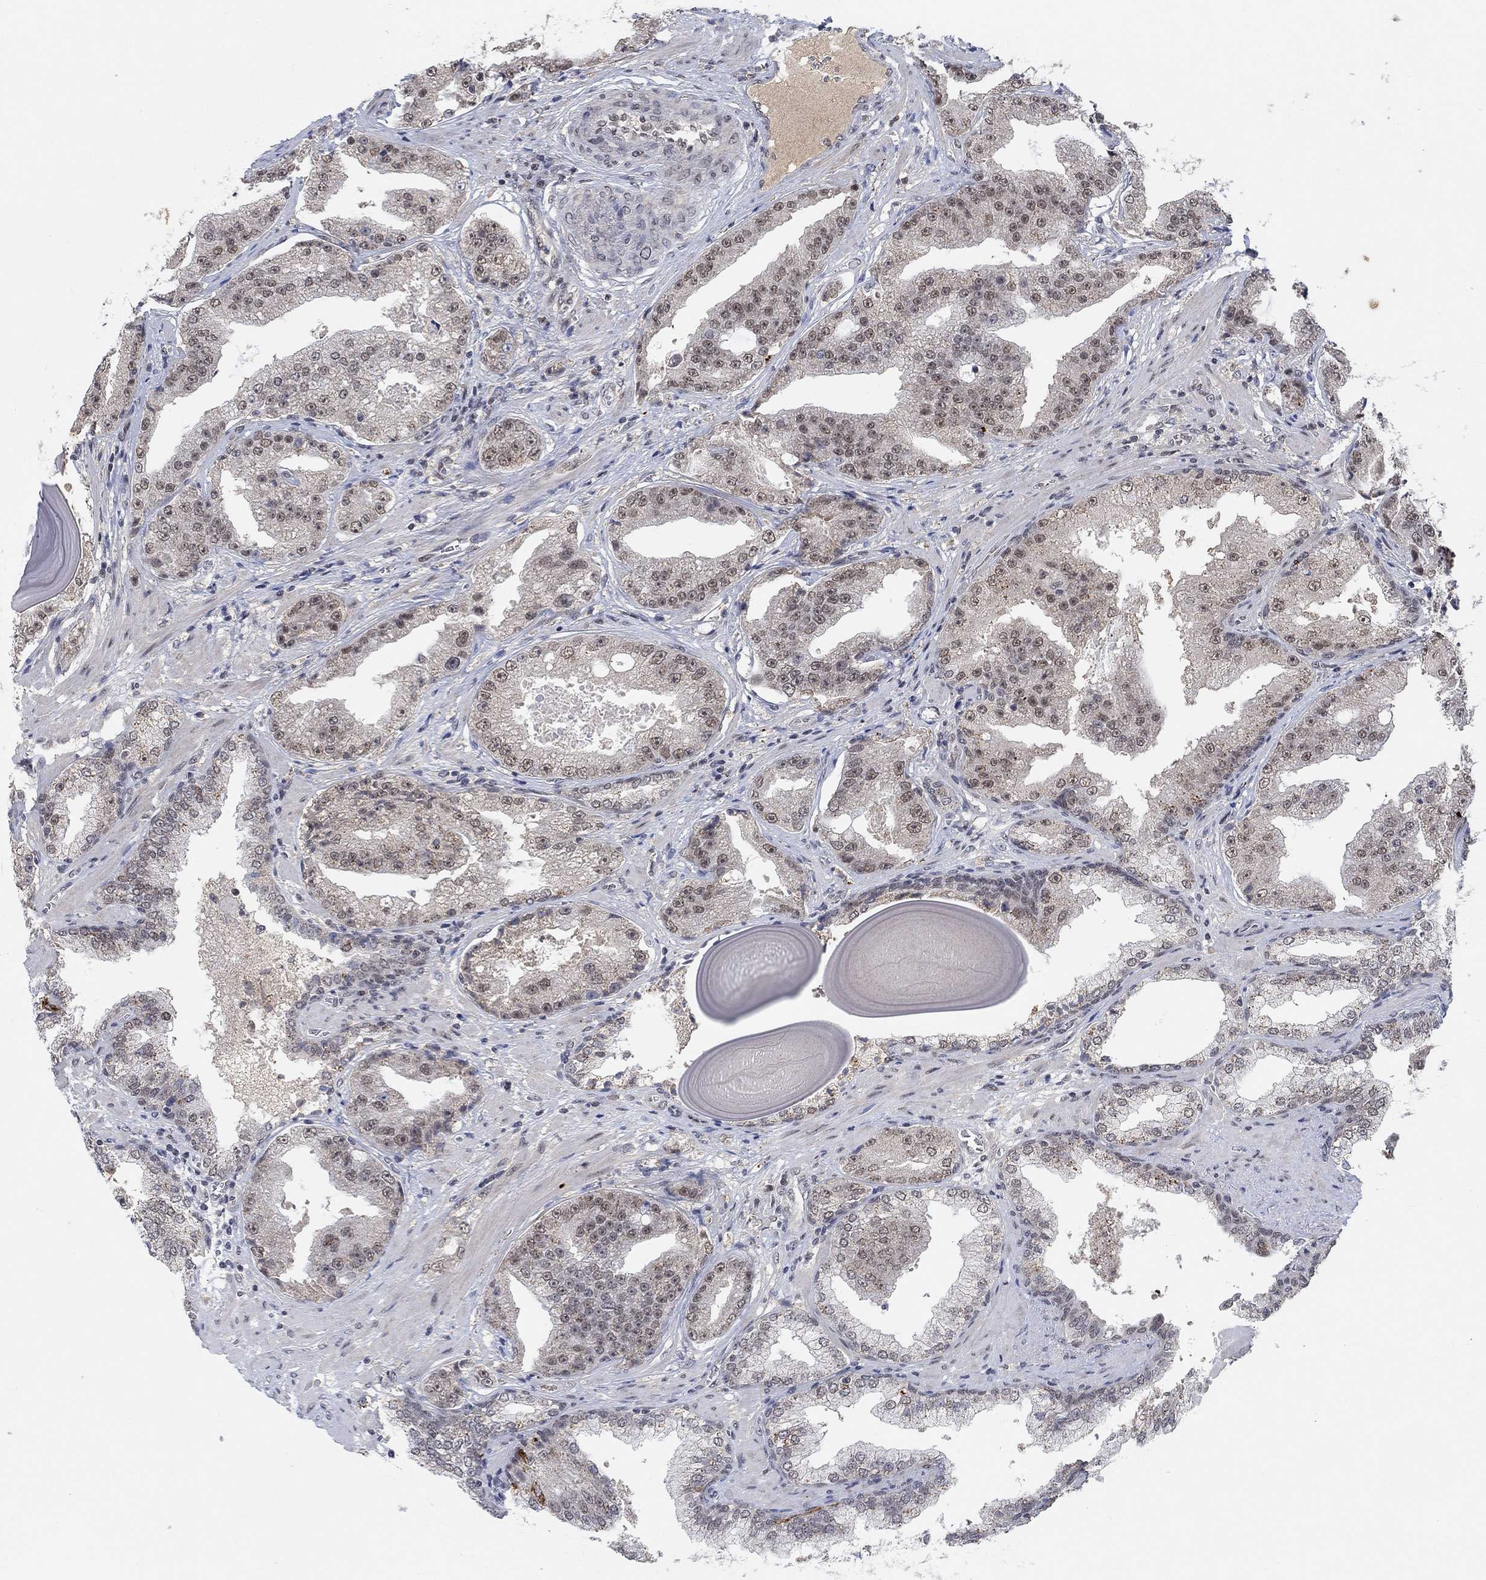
{"staining": {"intensity": "moderate", "quantity": "<25%", "location": "nuclear"}, "tissue": "prostate cancer", "cell_type": "Tumor cells", "image_type": "cancer", "snomed": [{"axis": "morphology", "description": "Adenocarcinoma, Low grade"}, {"axis": "topography", "description": "Prostate"}], "caption": "About <25% of tumor cells in adenocarcinoma (low-grade) (prostate) exhibit moderate nuclear protein positivity as visualized by brown immunohistochemical staining.", "gene": "THAP8", "patient": {"sex": "male", "age": 62}}